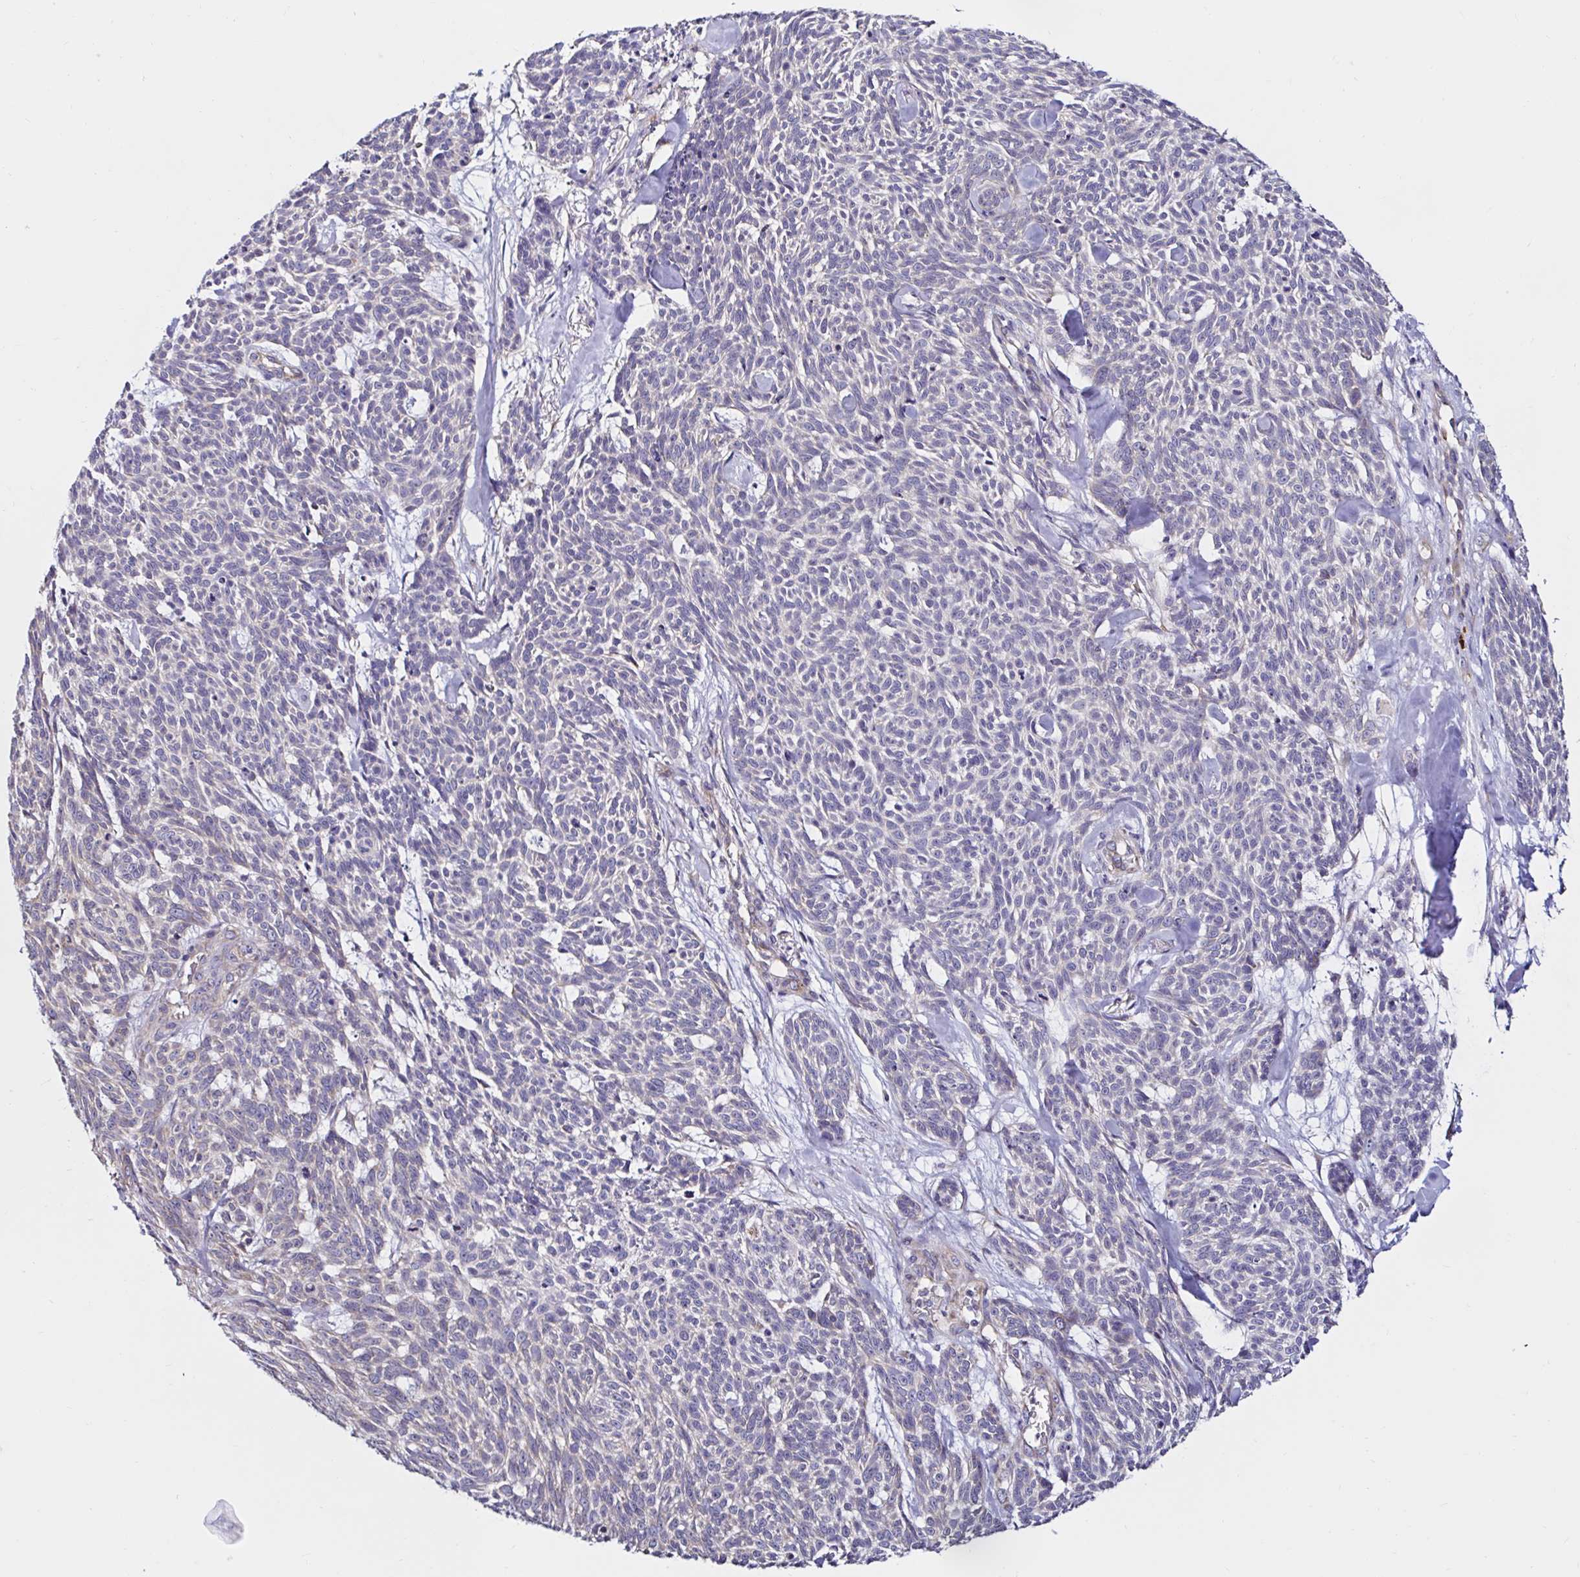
{"staining": {"intensity": "negative", "quantity": "none", "location": "none"}, "tissue": "skin cancer", "cell_type": "Tumor cells", "image_type": "cancer", "snomed": [{"axis": "morphology", "description": "Basal cell carcinoma"}, {"axis": "topography", "description": "Skin"}], "caption": "This is a histopathology image of immunohistochemistry staining of skin cancer, which shows no positivity in tumor cells. The staining was performed using DAB to visualize the protein expression in brown, while the nuclei were stained in blue with hematoxylin (Magnification: 20x).", "gene": "VSIG2", "patient": {"sex": "female", "age": 93}}